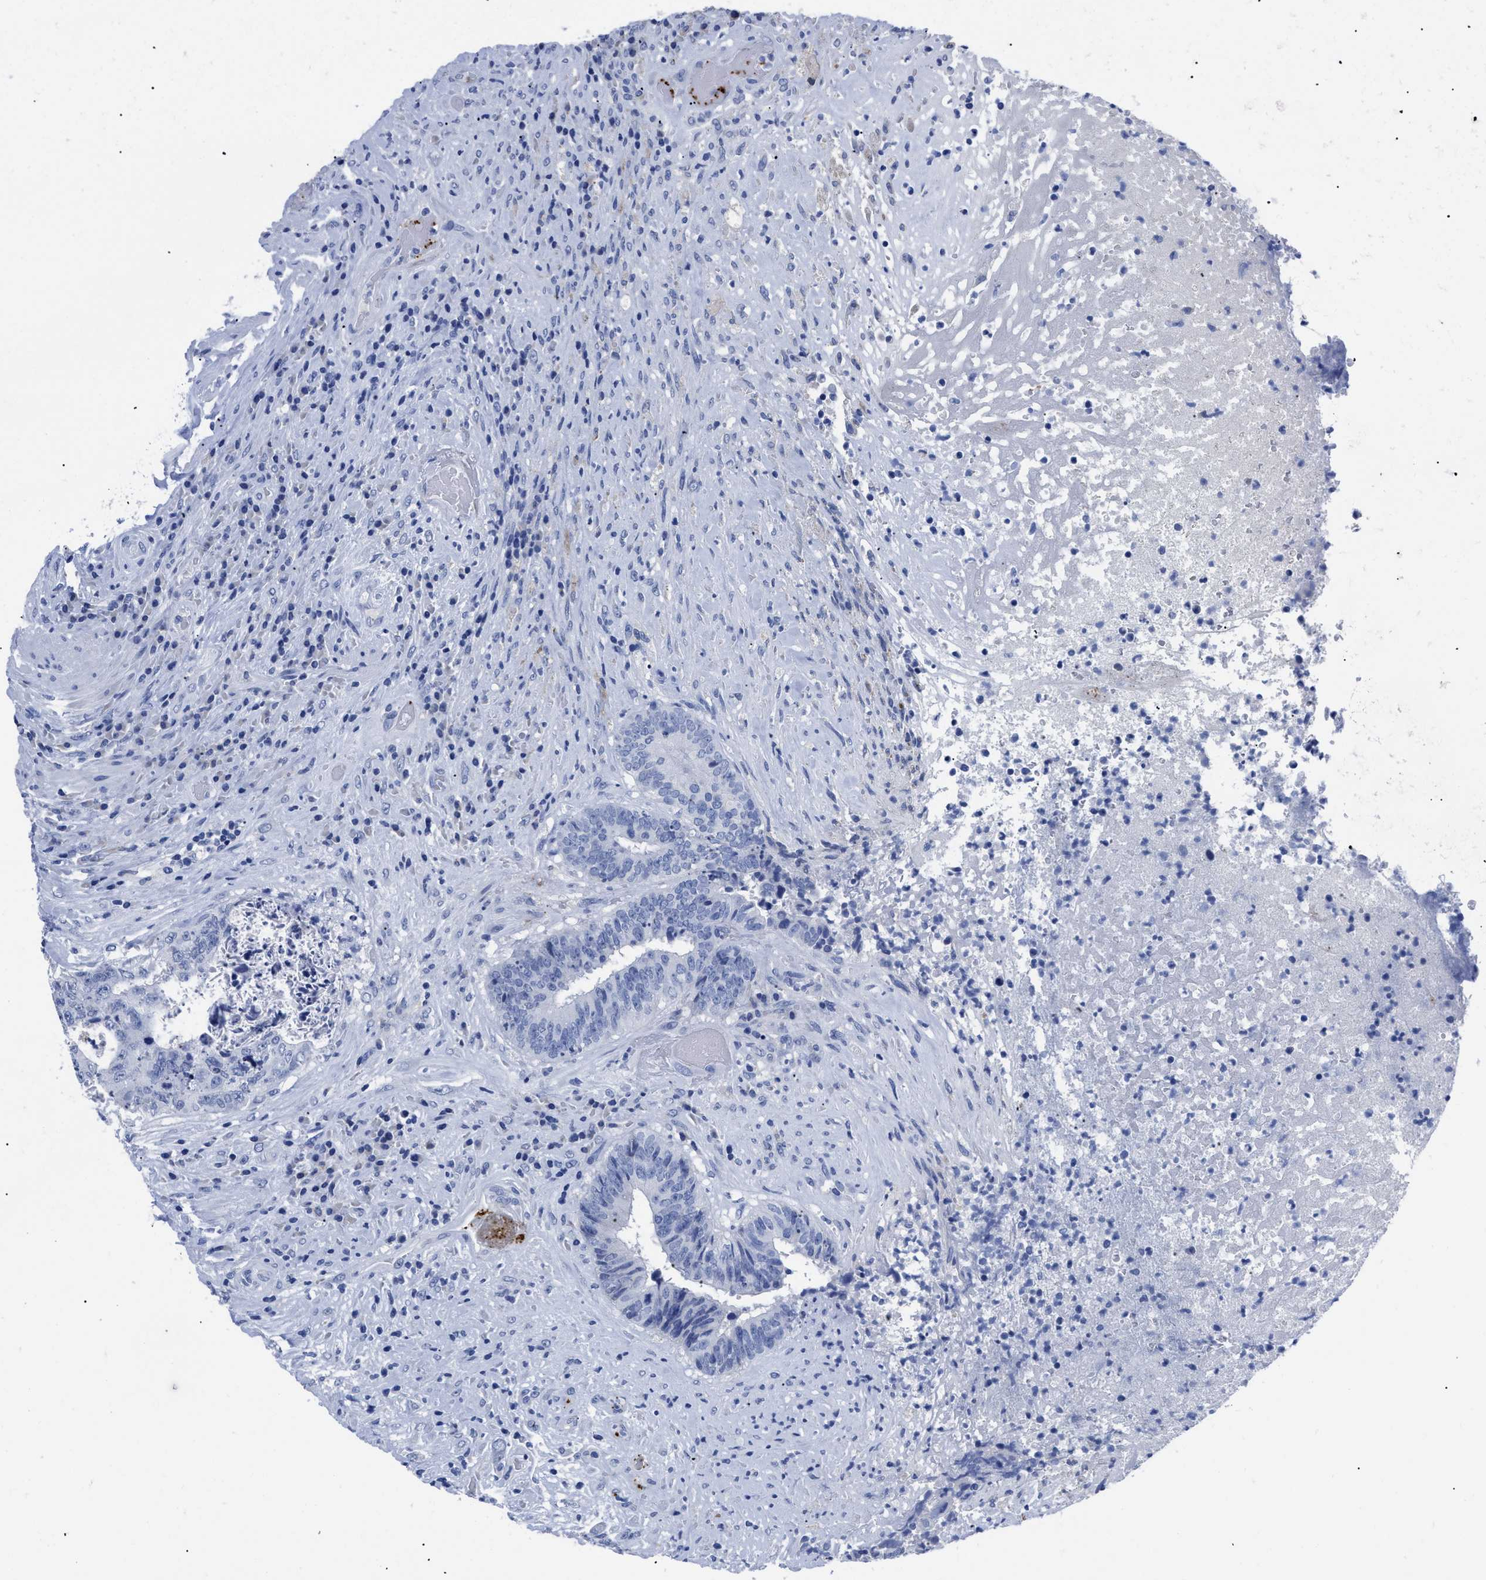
{"staining": {"intensity": "negative", "quantity": "none", "location": "none"}, "tissue": "colorectal cancer", "cell_type": "Tumor cells", "image_type": "cancer", "snomed": [{"axis": "morphology", "description": "Adenocarcinoma, NOS"}, {"axis": "topography", "description": "Rectum"}], "caption": "A high-resolution photomicrograph shows immunohistochemistry (IHC) staining of colorectal adenocarcinoma, which demonstrates no significant positivity in tumor cells. Nuclei are stained in blue.", "gene": "TREML1", "patient": {"sex": "male", "age": 72}}